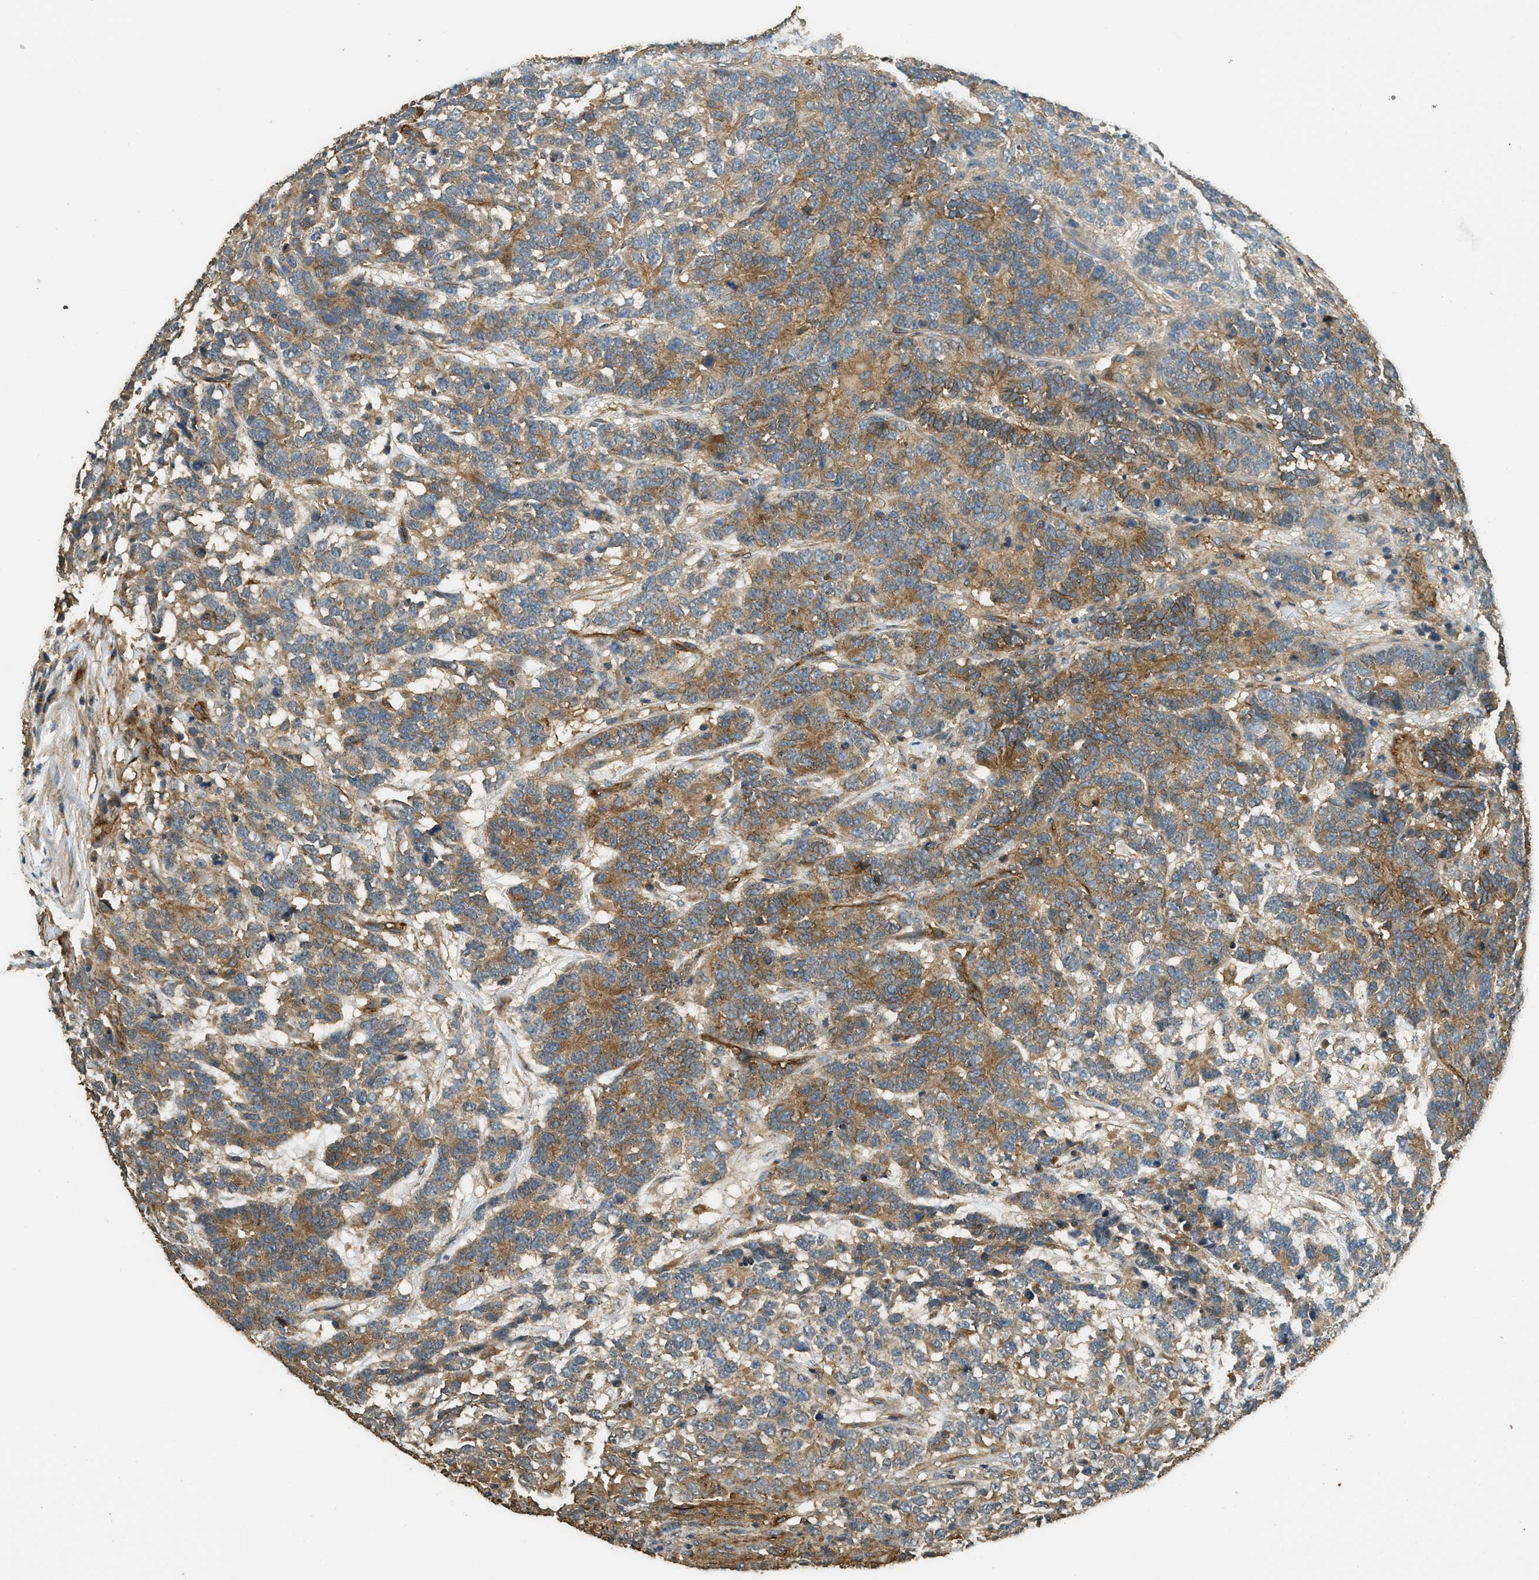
{"staining": {"intensity": "moderate", "quantity": ">75%", "location": "cytoplasmic/membranous"}, "tissue": "testis cancer", "cell_type": "Tumor cells", "image_type": "cancer", "snomed": [{"axis": "morphology", "description": "Carcinoma, Embryonal, NOS"}, {"axis": "topography", "description": "Testis"}], "caption": "A brown stain labels moderate cytoplasmic/membranous positivity of a protein in testis cancer tumor cells.", "gene": "CD276", "patient": {"sex": "male", "age": 26}}